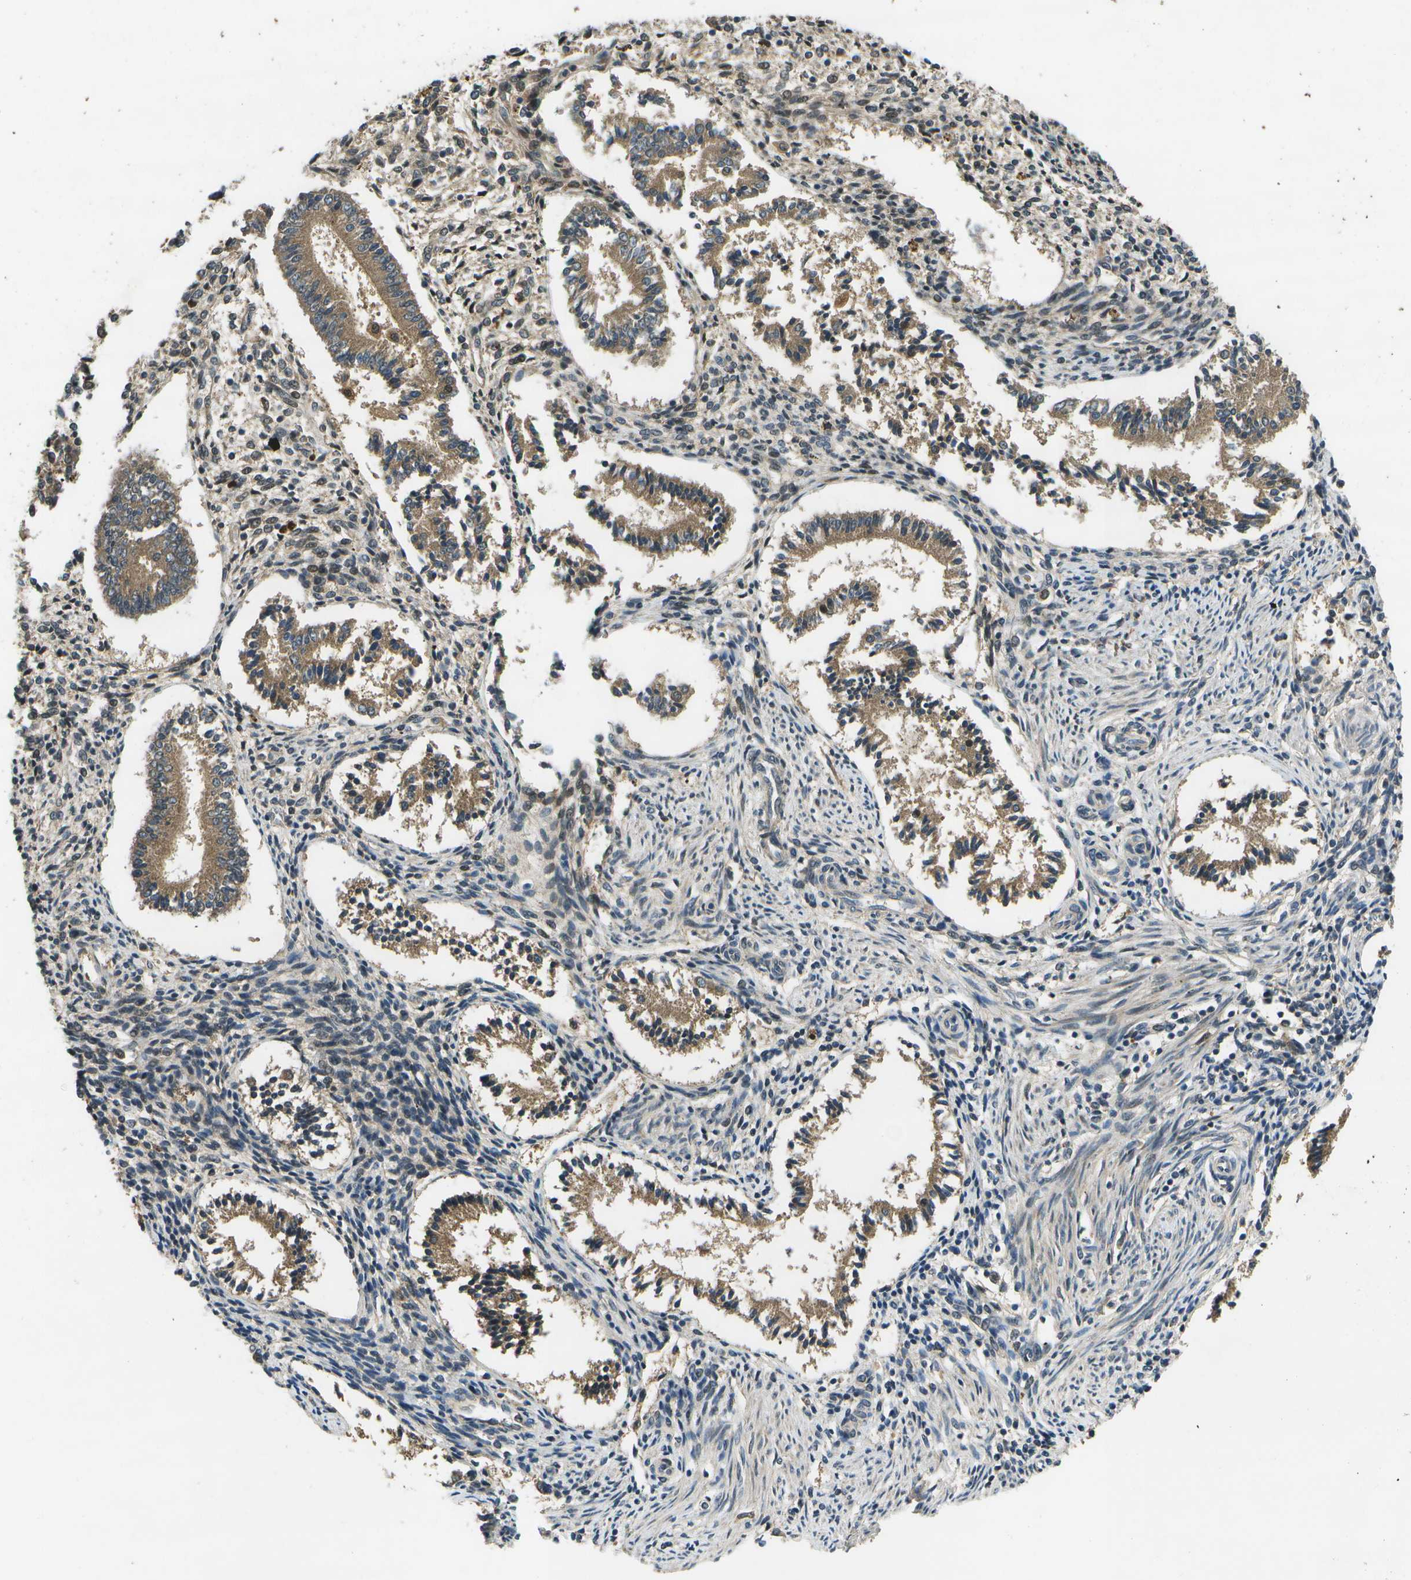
{"staining": {"intensity": "moderate", "quantity": "<25%", "location": "nuclear"}, "tissue": "endometrium", "cell_type": "Cells in endometrial stroma", "image_type": "normal", "snomed": [{"axis": "morphology", "description": "Normal tissue, NOS"}, {"axis": "topography", "description": "Endometrium"}], "caption": "Immunohistochemical staining of unremarkable human endometrium reveals low levels of moderate nuclear positivity in about <25% of cells in endometrial stroma.", "gene": "GANC", "patient": {"sex": "female", "age": 42}}